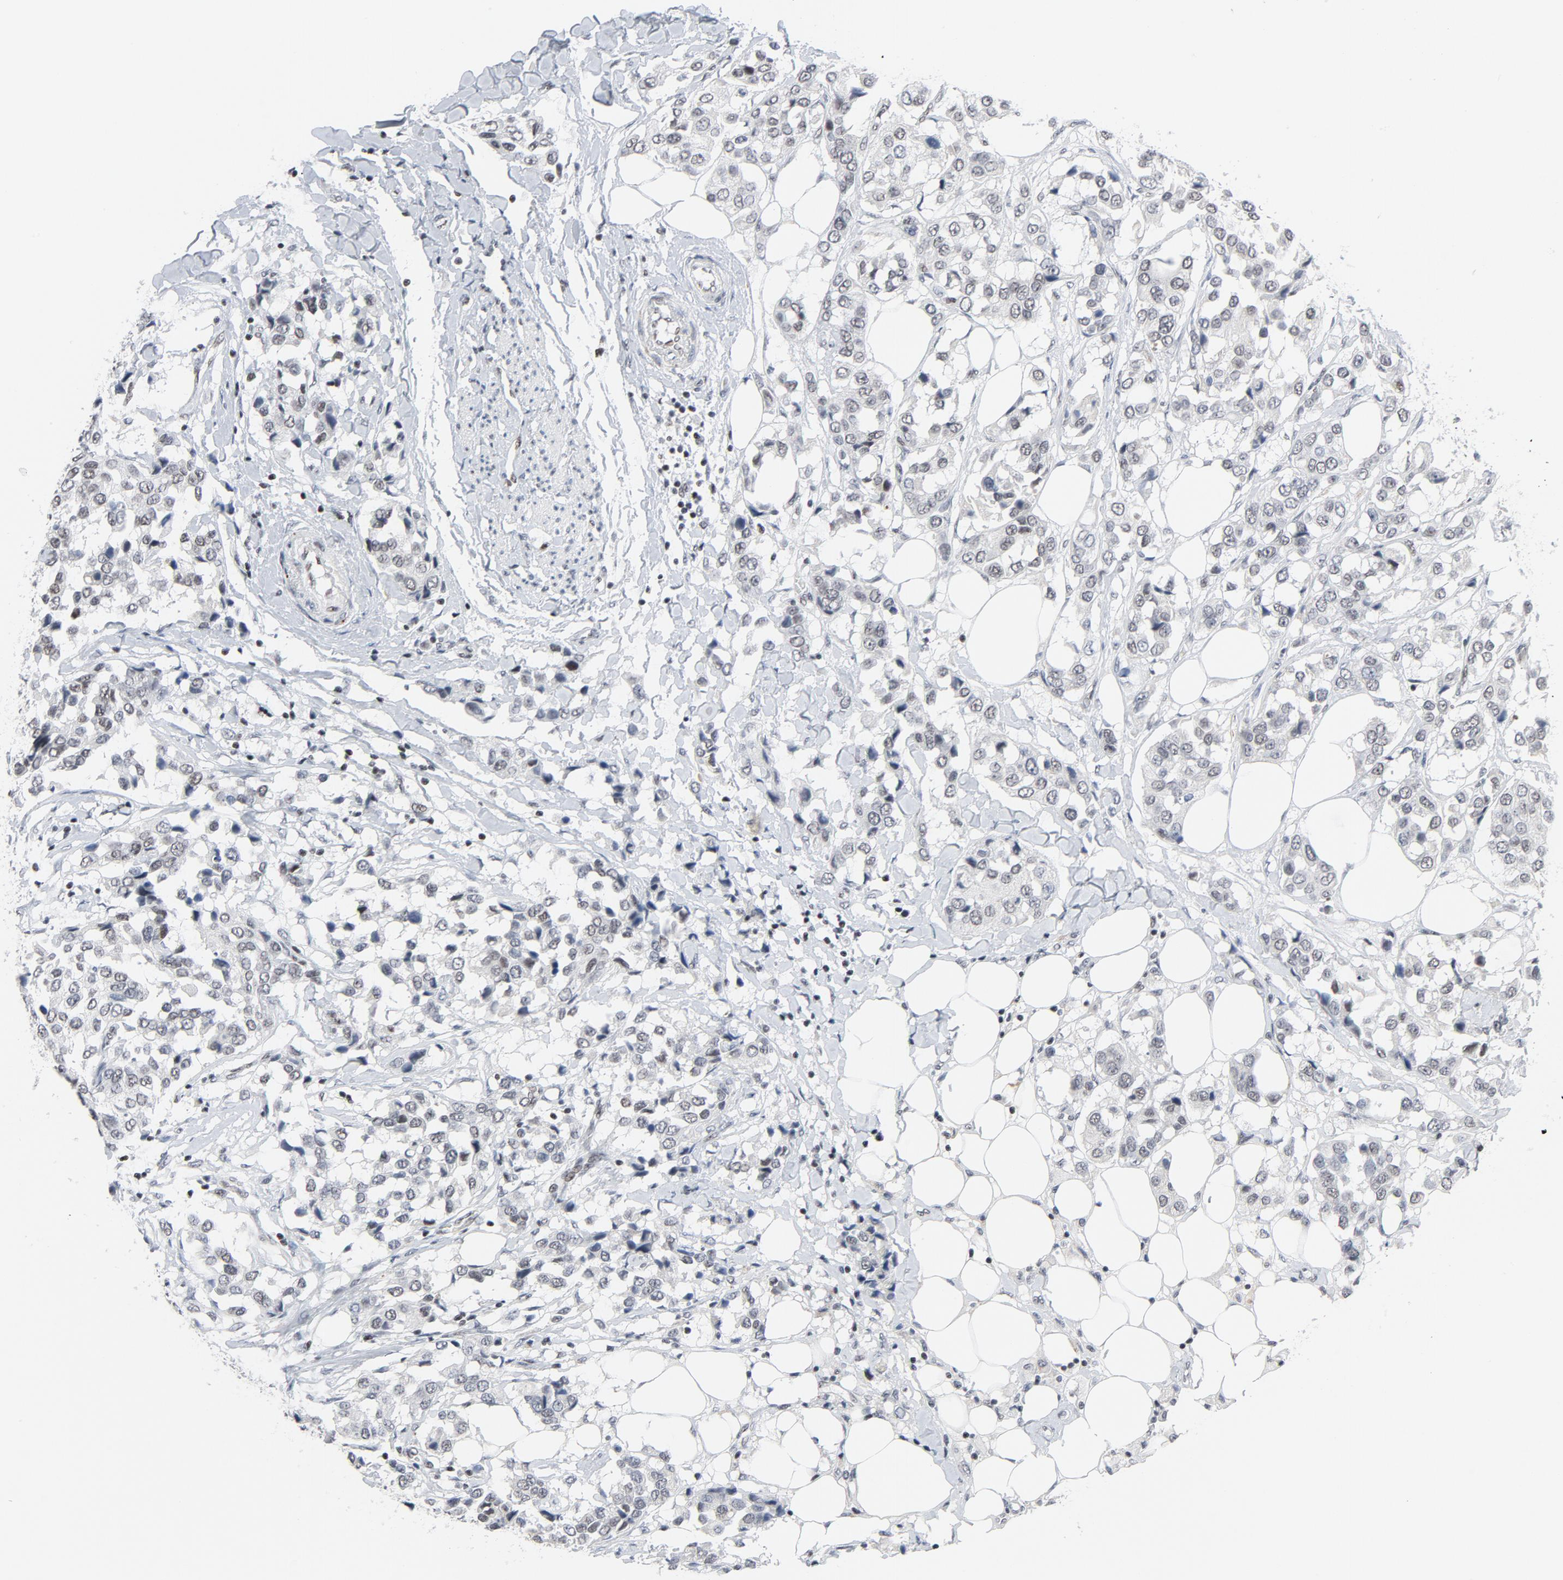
{"staining": {"intensity": "negative", "quantity": "none", "location": "none"}, "tissue": "breast cancer", "cell_type": "Tumor cells", "image_type": "cancer", "snomed": [{"axis": "morphology", "description": "Duct carcinoma"}, {"axis": "topography", "description": "Breast"}], "caption": "Immunohistochemistry (IHC) micrograph of human breast cancer stained for a protein (brown), which reveals no expression in tumor cells.", "gene": "GABPA", "patient": {"sex": "female", "age": 93}}